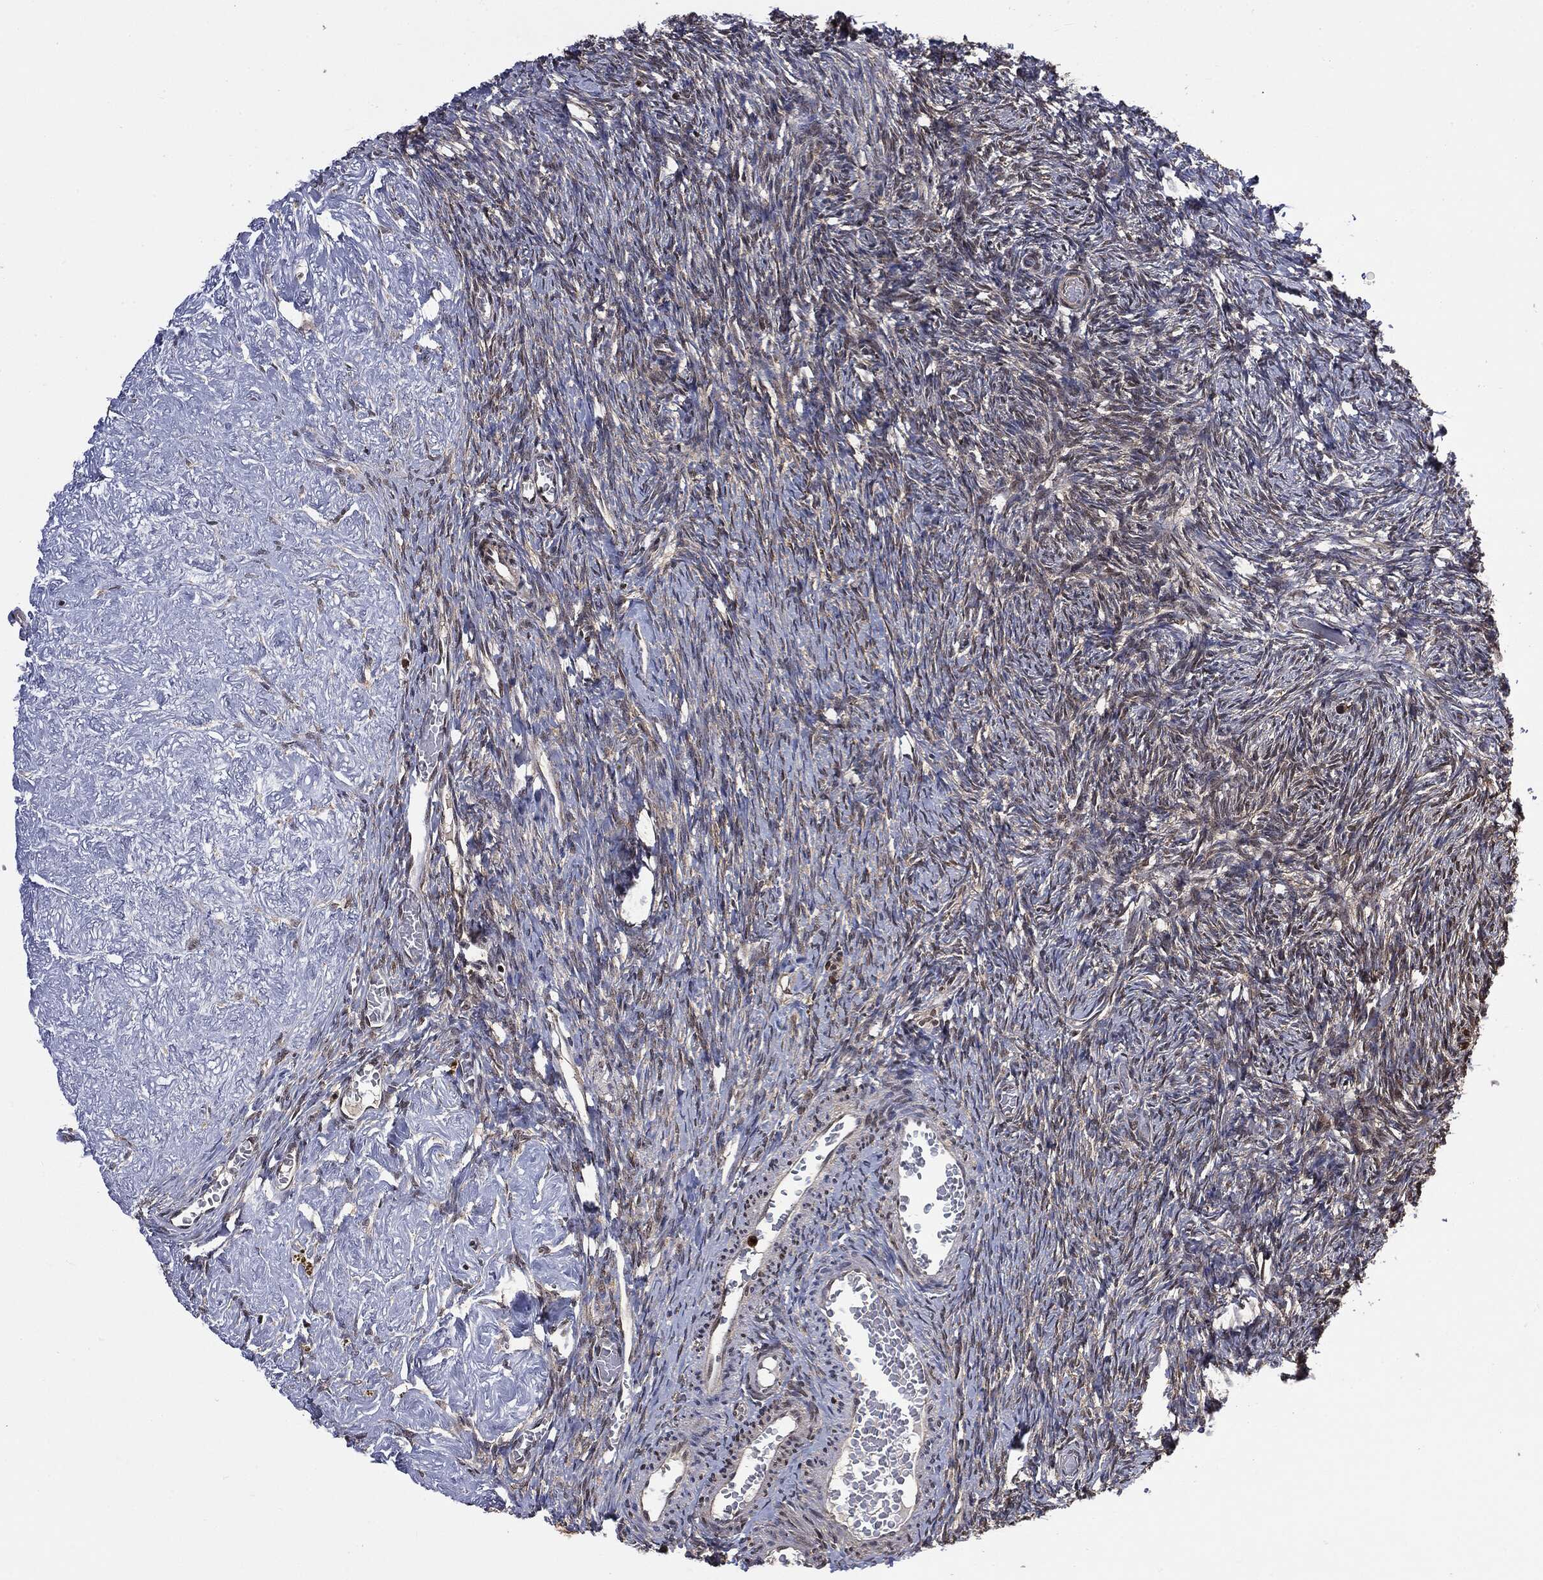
{"staining": {"intensity": "strong", "quantity": "25%-75%", "location": "cytoplasmic/membranous"}, "tissue": "ovary", "cell_type": "Follicle cells", "image_type": "normal", "snomed": [{"axis": "morphology", "description": "Normal tissue, NOS"}, {"axis": "topography", "description": "Ovary"}], "caption": "Protein analysis of normal ovary demonstrates strong cytoplasmic/membranous positivity in approximately 25%-75% of follicle cells. (DAB IHC with brightfield microscopy, high magnification).", "gene": "GPI", "patient": {"sex": "female", "age": 39}}